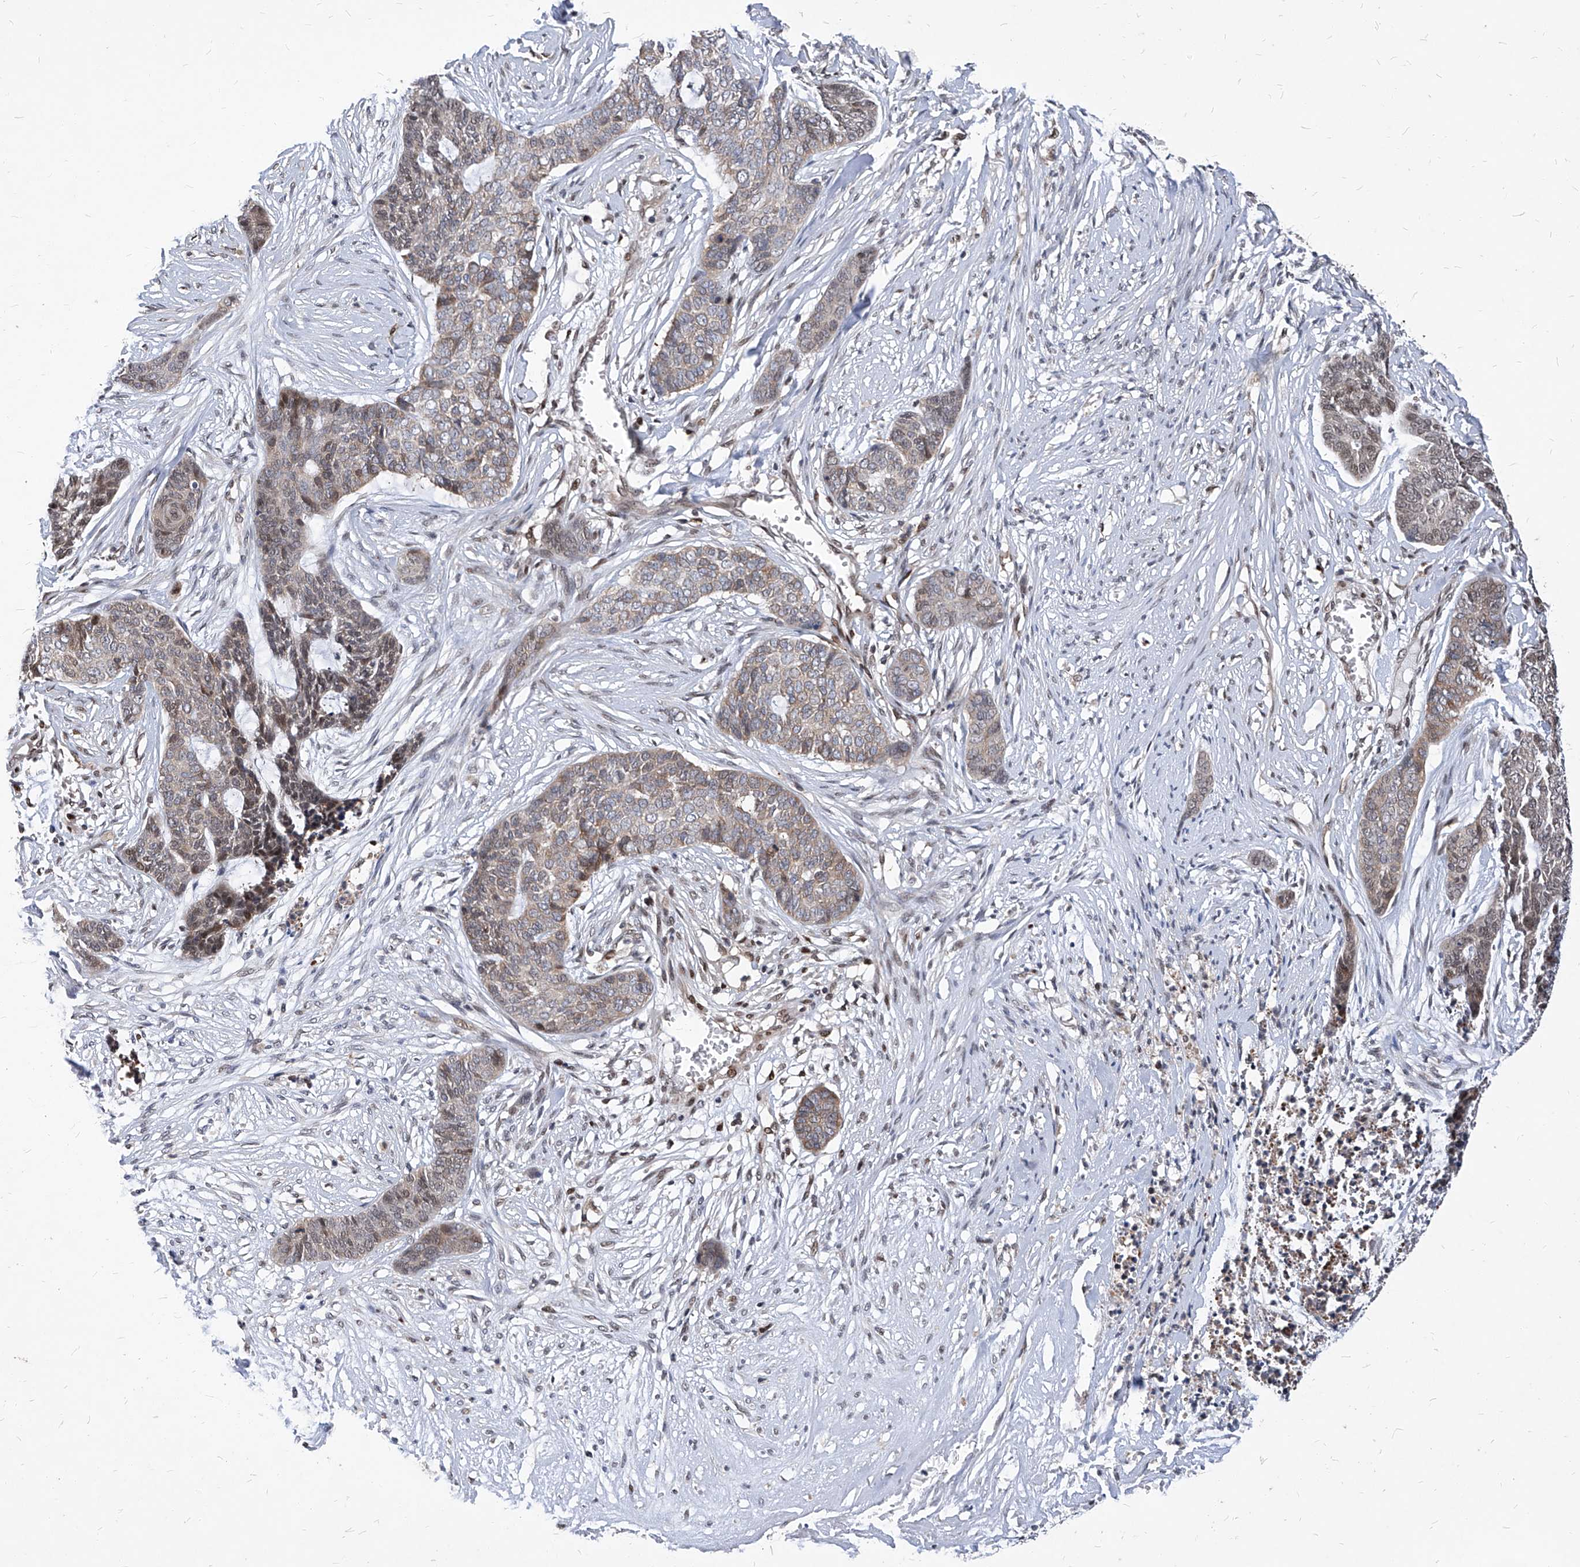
{"staining": {"intensity": "weak", "quantity": "25%-75%", "location": "cytoplasmic/membranous,nuclear"}, "tissue": "skin cancer", "cell_type": "Tumor cells", "image_type": "cancer", "snomed": [{"axis": "morphology", "description": "Basal cell carcinoma"}, {"axis": "topography", "description": "Skin"}], "caption": "Approximately 25%-75% of tumor cells in basal cell carcinoma (skin) reveal weak cytoplasmic/membranous and nuclear protein expression as visualized by brown immunohistochemical staining.", "gene": "KPNB1", "patient": {"sex": "female", "age": 64}}